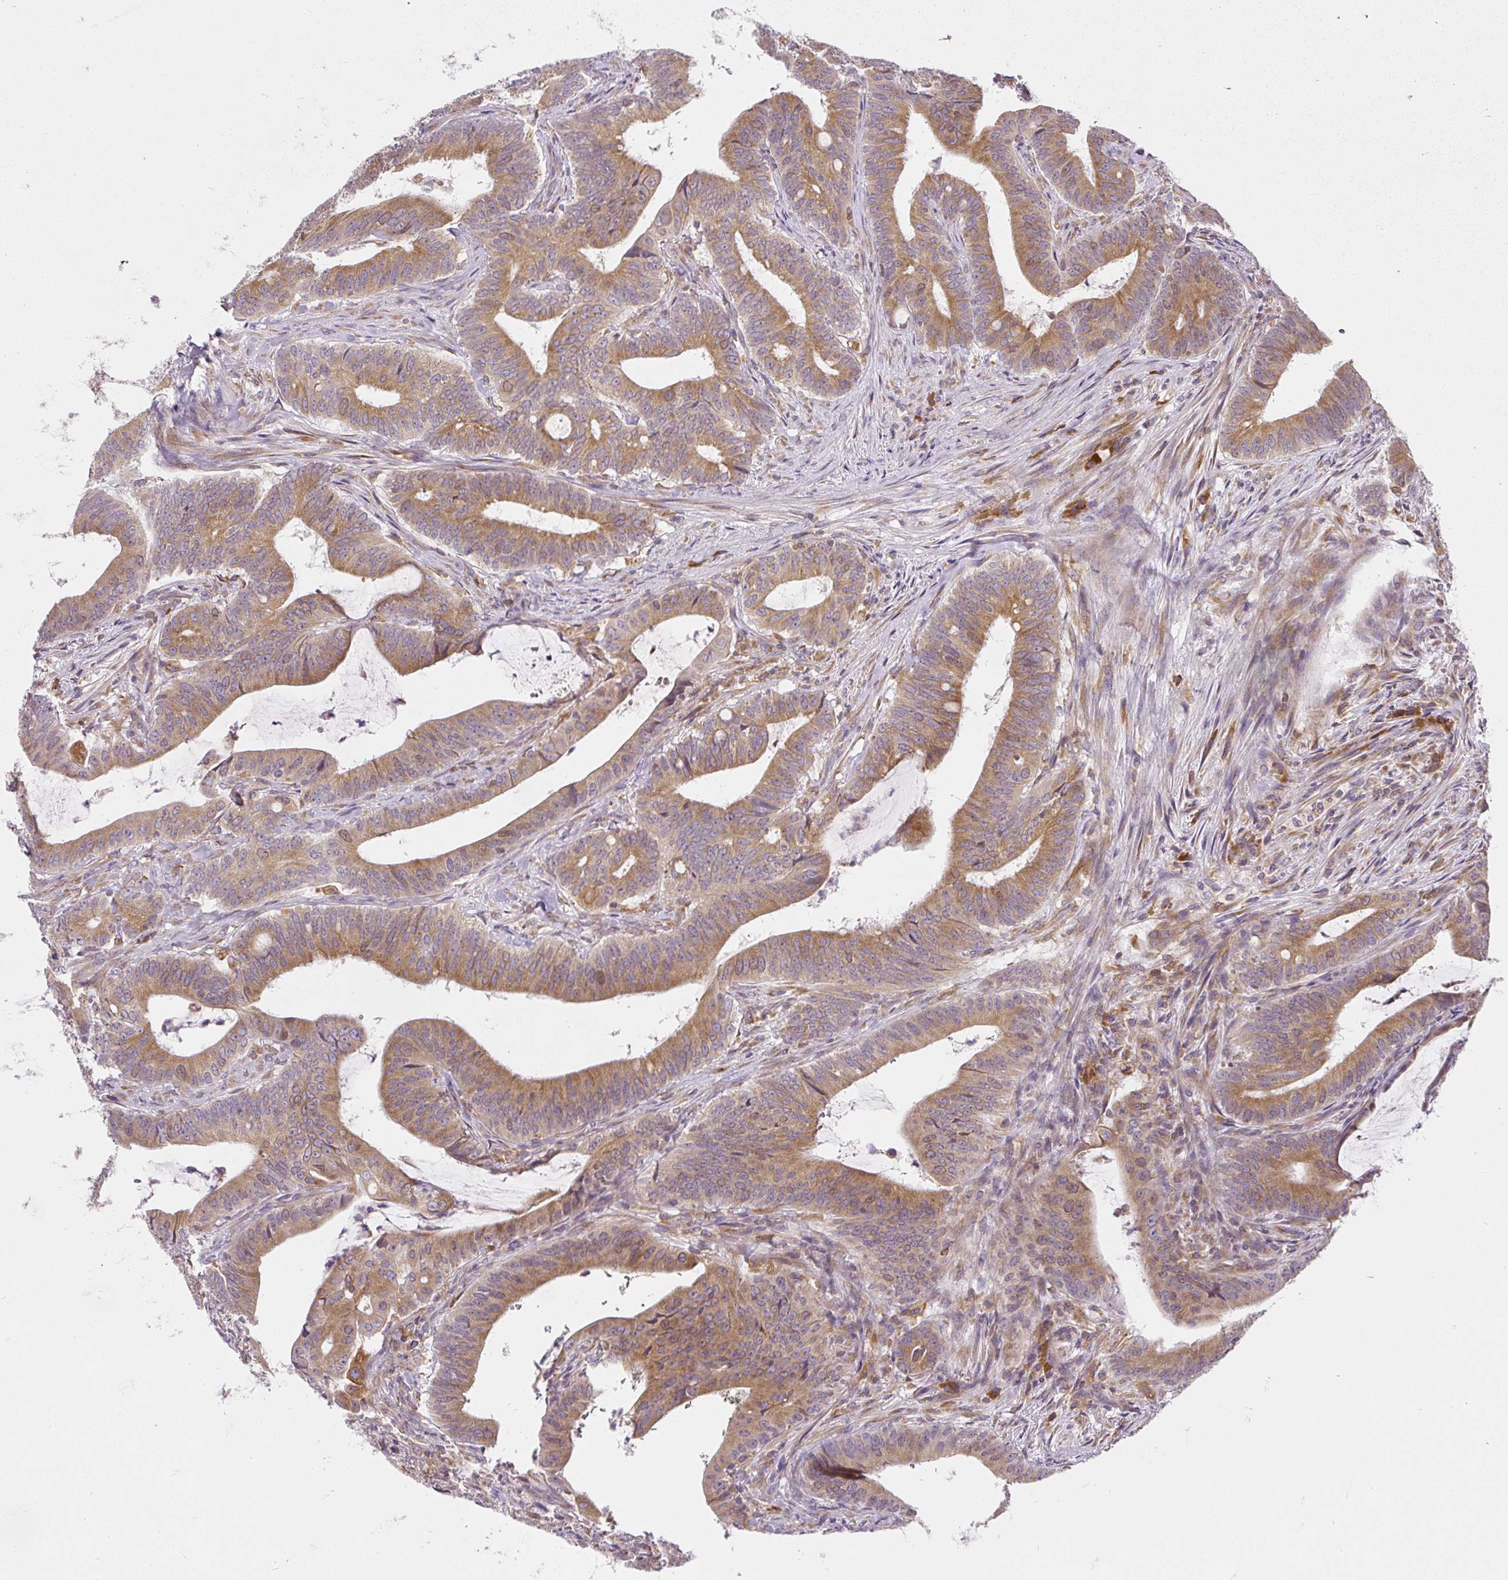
{"staining": {"intensity": "moderate", "quantity": ">75%", "location": "cytoplasmic/membranous"}, "tissue": "colorectal cancer", "cell_type": "Tumor cells", "image_type": "cancer", "snomed": [{"axis": "morphology", "description": "Adenocarcinoma, NOS"}, {"axis": "topography", "description": "Colon"}], "caption": "Moderate cytoplasmic/membranous expression is identified in about >75% of tumor cells in colorectal adenocarcinoma. (IHC, brightfield microscopy, high magnification).", "gene": "CYP20A1", "patient": {"sex": "female", "age": 43}}